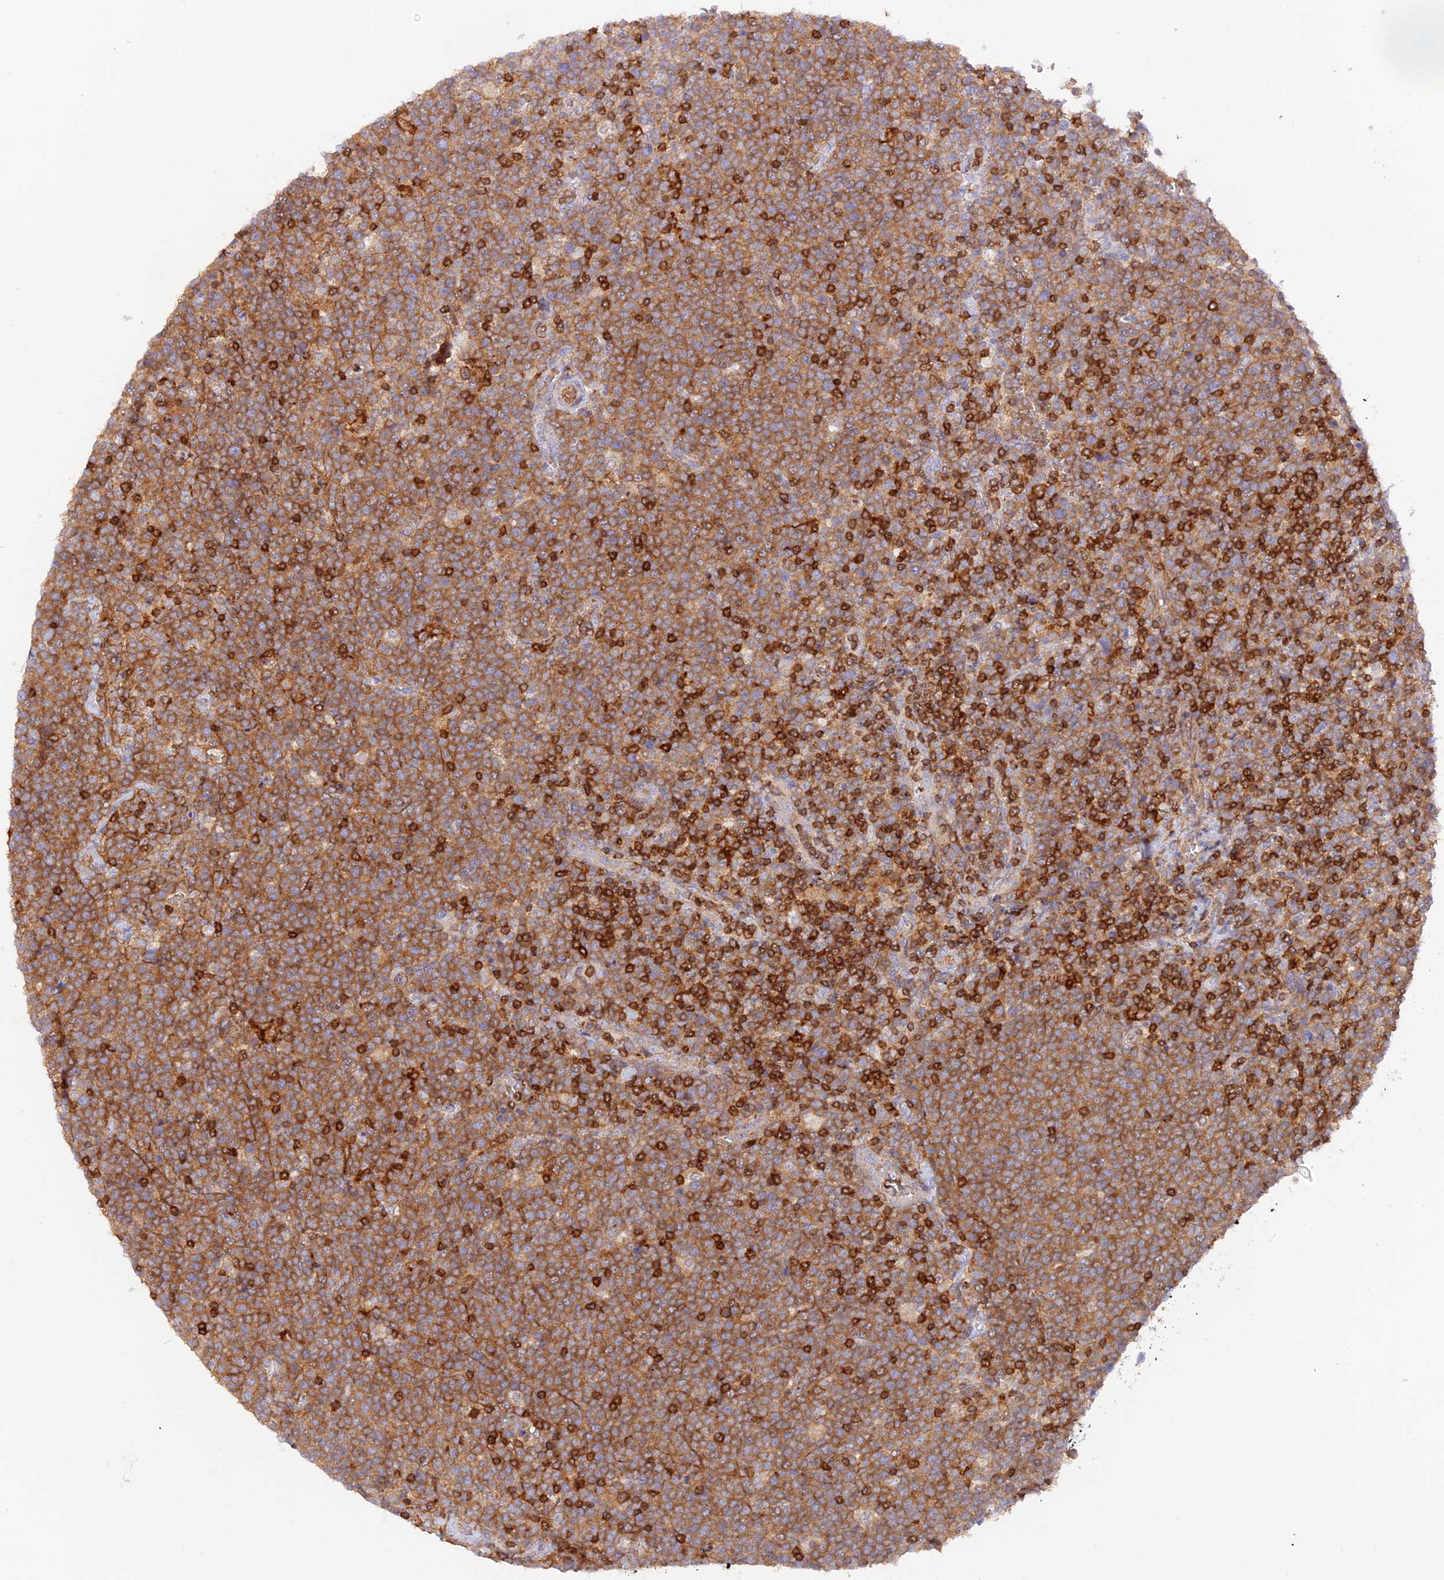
{"staining": {"intensity": "moderate", "quantity": ">75%", "location": "cytoplasmic/membranous"}, "tissue": "lymphoma", "cell_type": "Tumor cells", "image_type": "cancer", "snomed": [{"axis": "morphology", "description": "Malignant lymphoma, non-Hodgkin's type, High grade"}, {"axis": "topography", "description": "Lymph node"}], "caption": "The histopathology image shows a brown stain indicating the presence of a protein in the cytoplasmic/membranous of tumor cells in high-grade malignant lymphoma, non-Hodgkin's type. (Brightfield microscopy of DAB IHC at high magnification).", "gene": "DENND1C", "patient": {"sex": "male", "age": 61}}